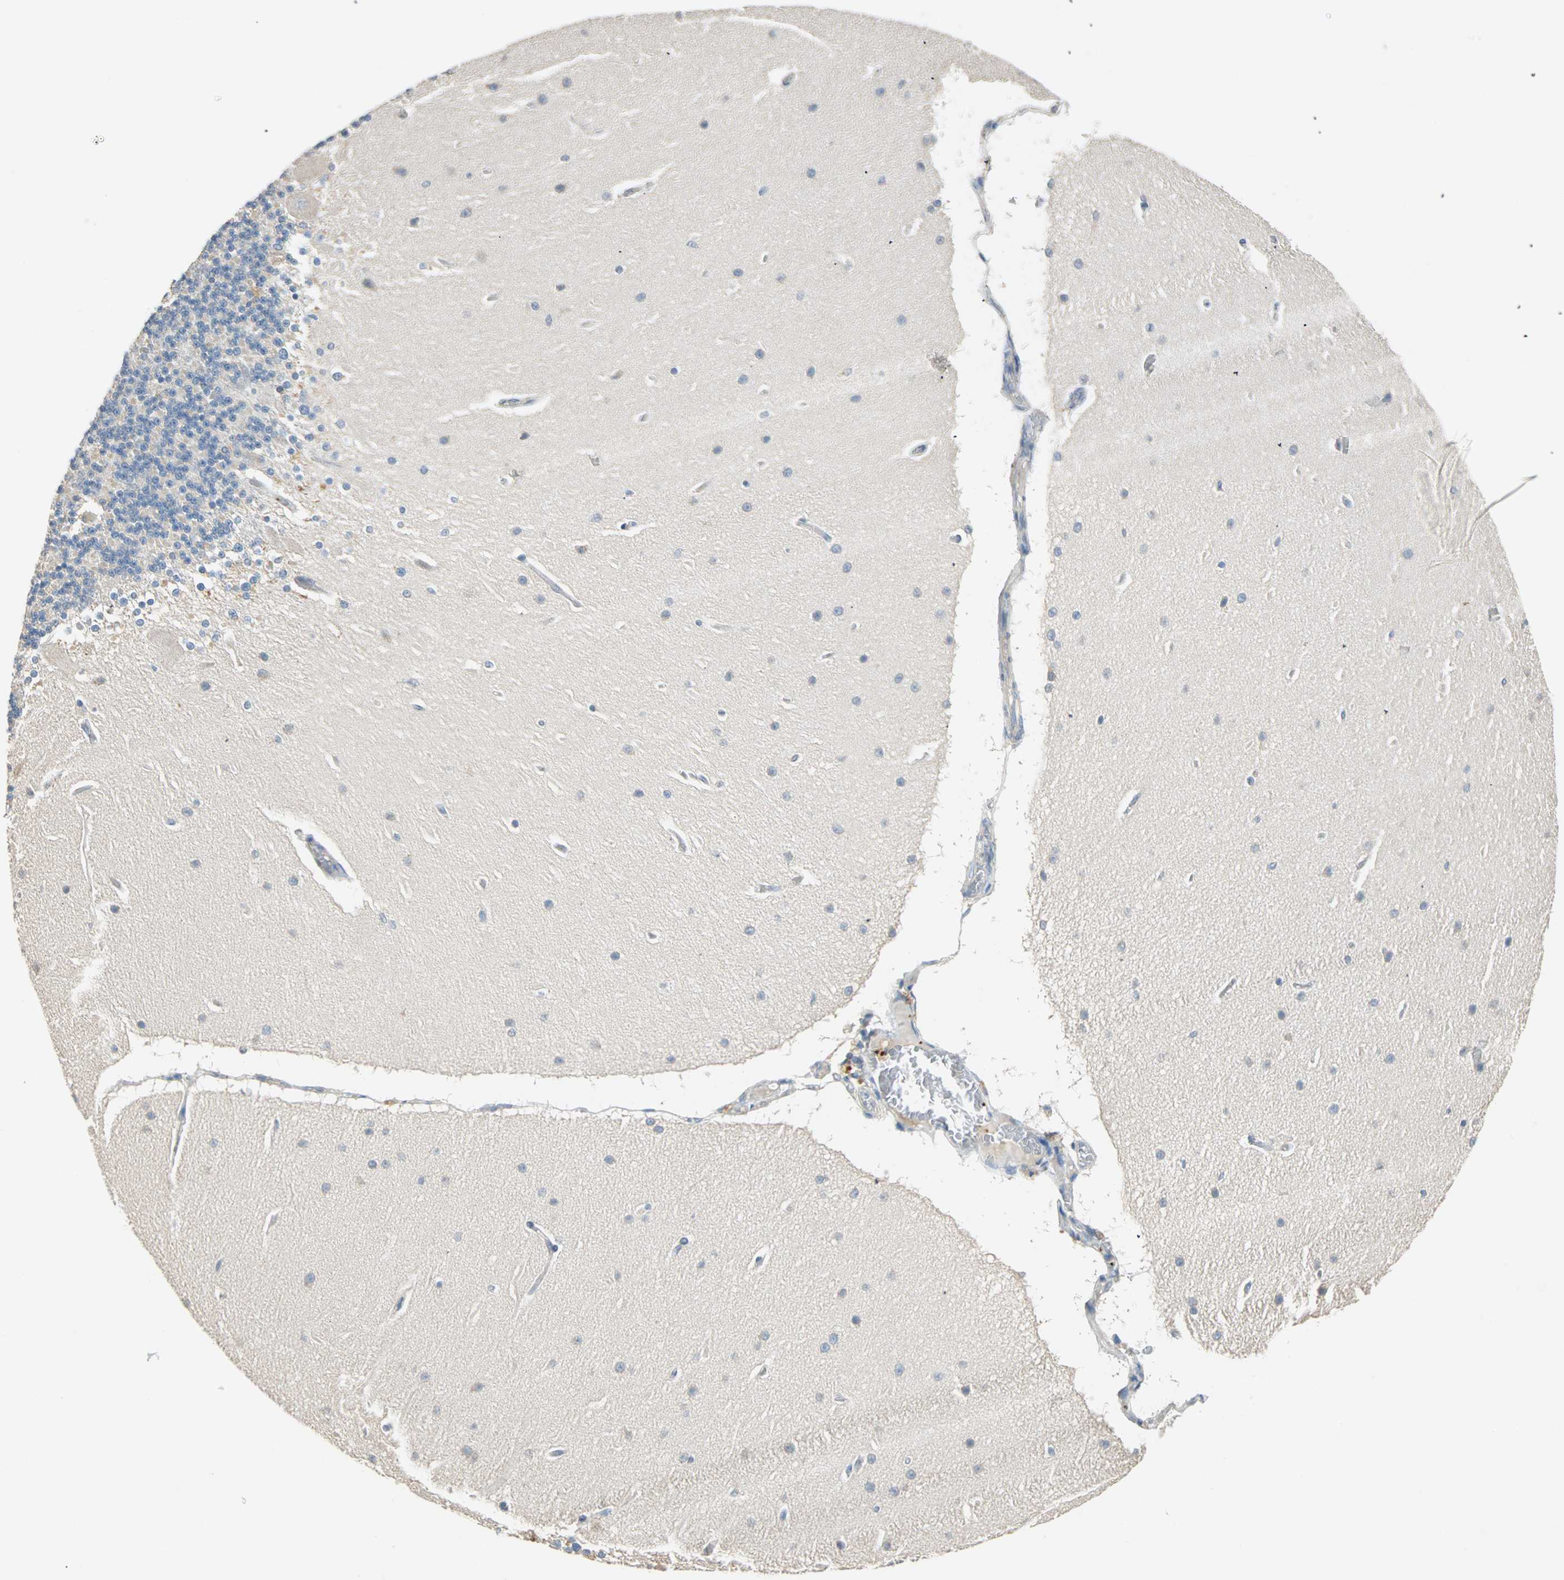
{"staining": {"intensity": "negative", "quantity": "none", "location": "none"}, "tissue": "cerebellum", "cell_type": "Cells in granular layer", "image_type": "normal", "snomed": [{"axis": "morphology", "description": "Normal tissue, NOS"}, {"axis": "topography", "description": "Cerebellum"}], "caption": "High power microscopy micrograph of an immunohistochemistry photomicrograph of benign cerebellum, revealing no significant expression in cells in granular layer.", "gene": "RAD18", "patient": {"sex": "female", "age": 54}}